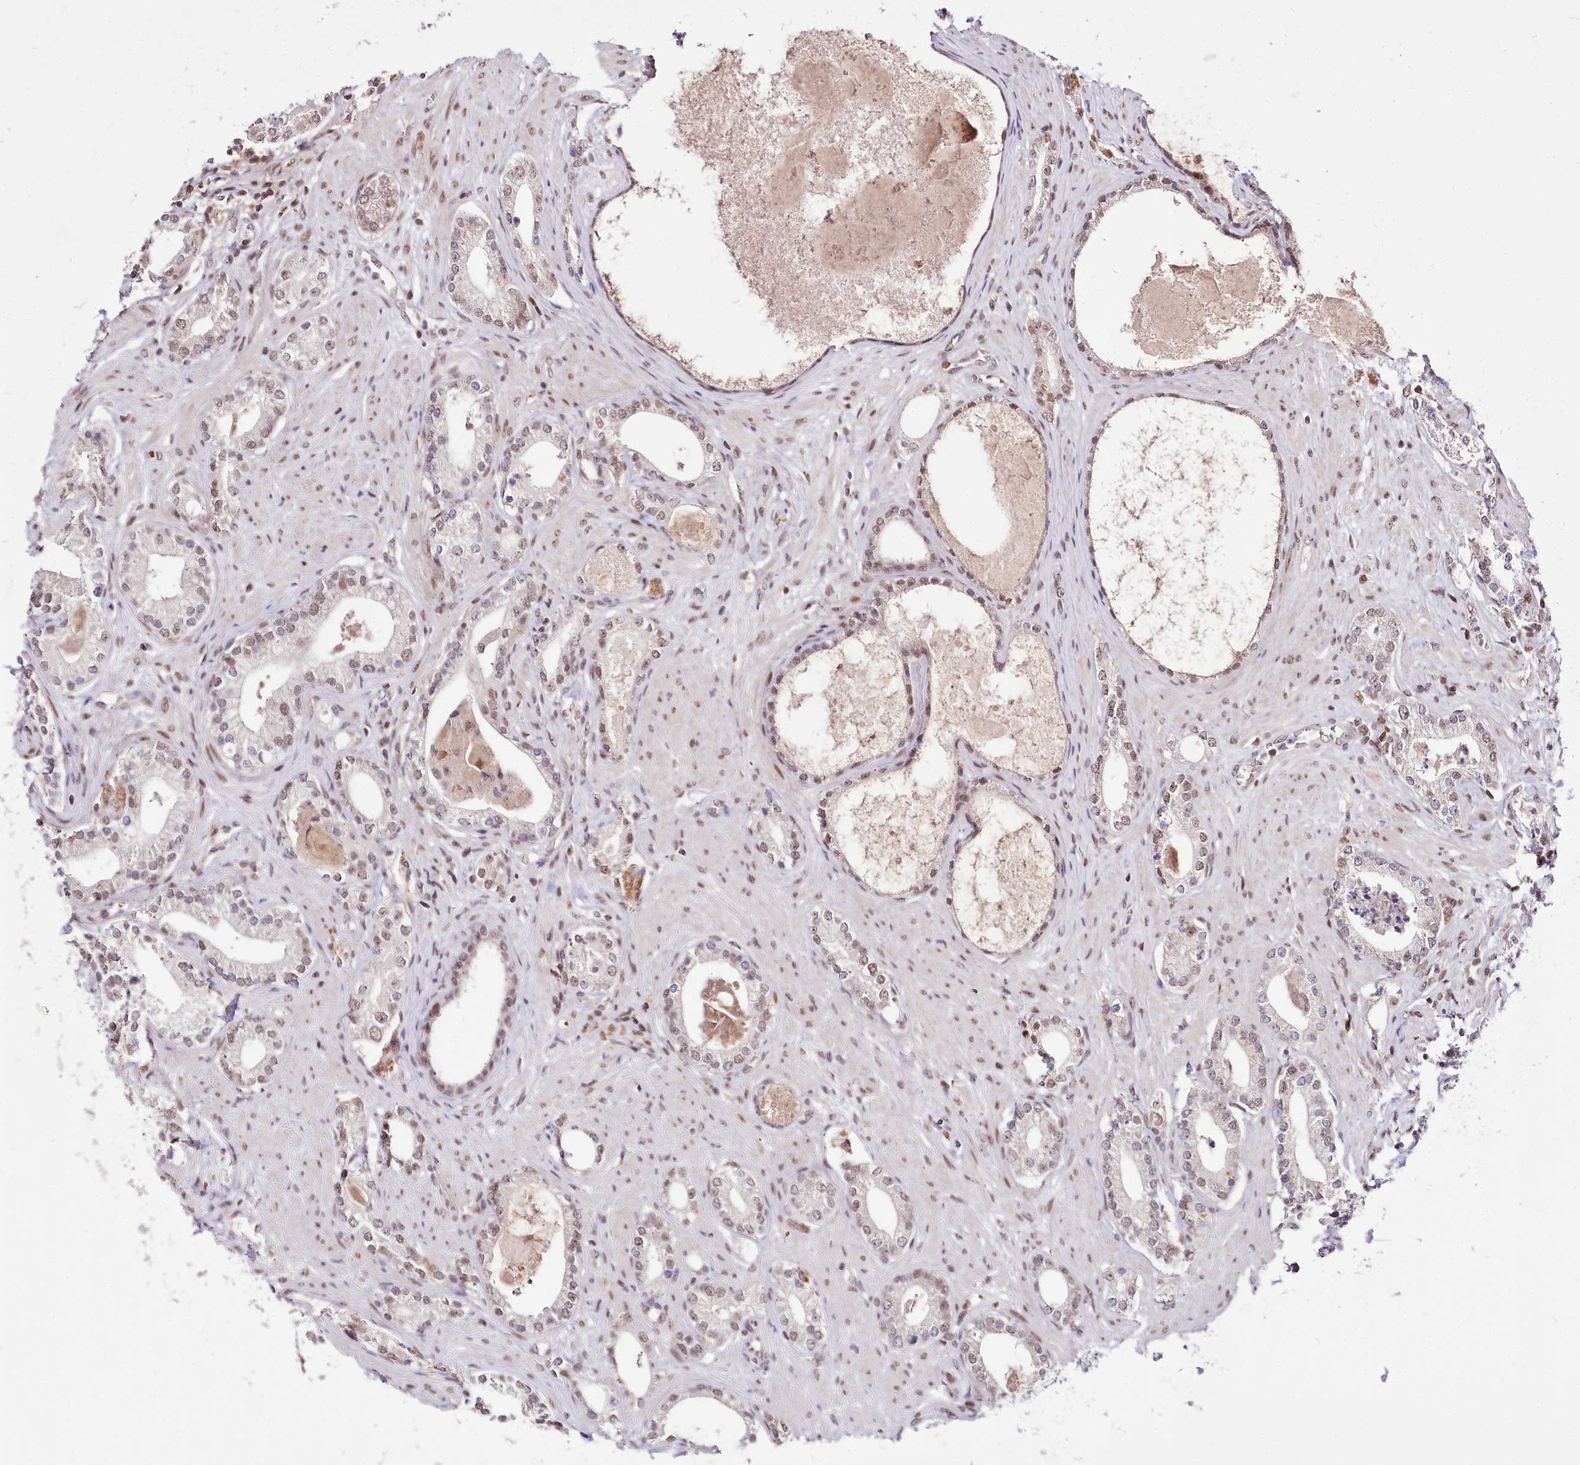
{"staining": {"intensity": "weak", "quantity": "25%-75%", "location": "nuclear"}, "tissue": "prostate cancer", "cell_type": "Tumor cells", "image_type": "cancer", "snomed": [{"axis": "morphology", "description": "Adenocarcinoma, High grade"}, {"axis": "topography", "description": "Prostate"}], "caption": "Weak nuclear expression for a protein is identified in approximately 25%-75% of tumor cells of adenocarcinoma (high-grade) (prostate) using IHC.", "gene": "POLA2", "patient": {"sex": "male", "age": 63}}